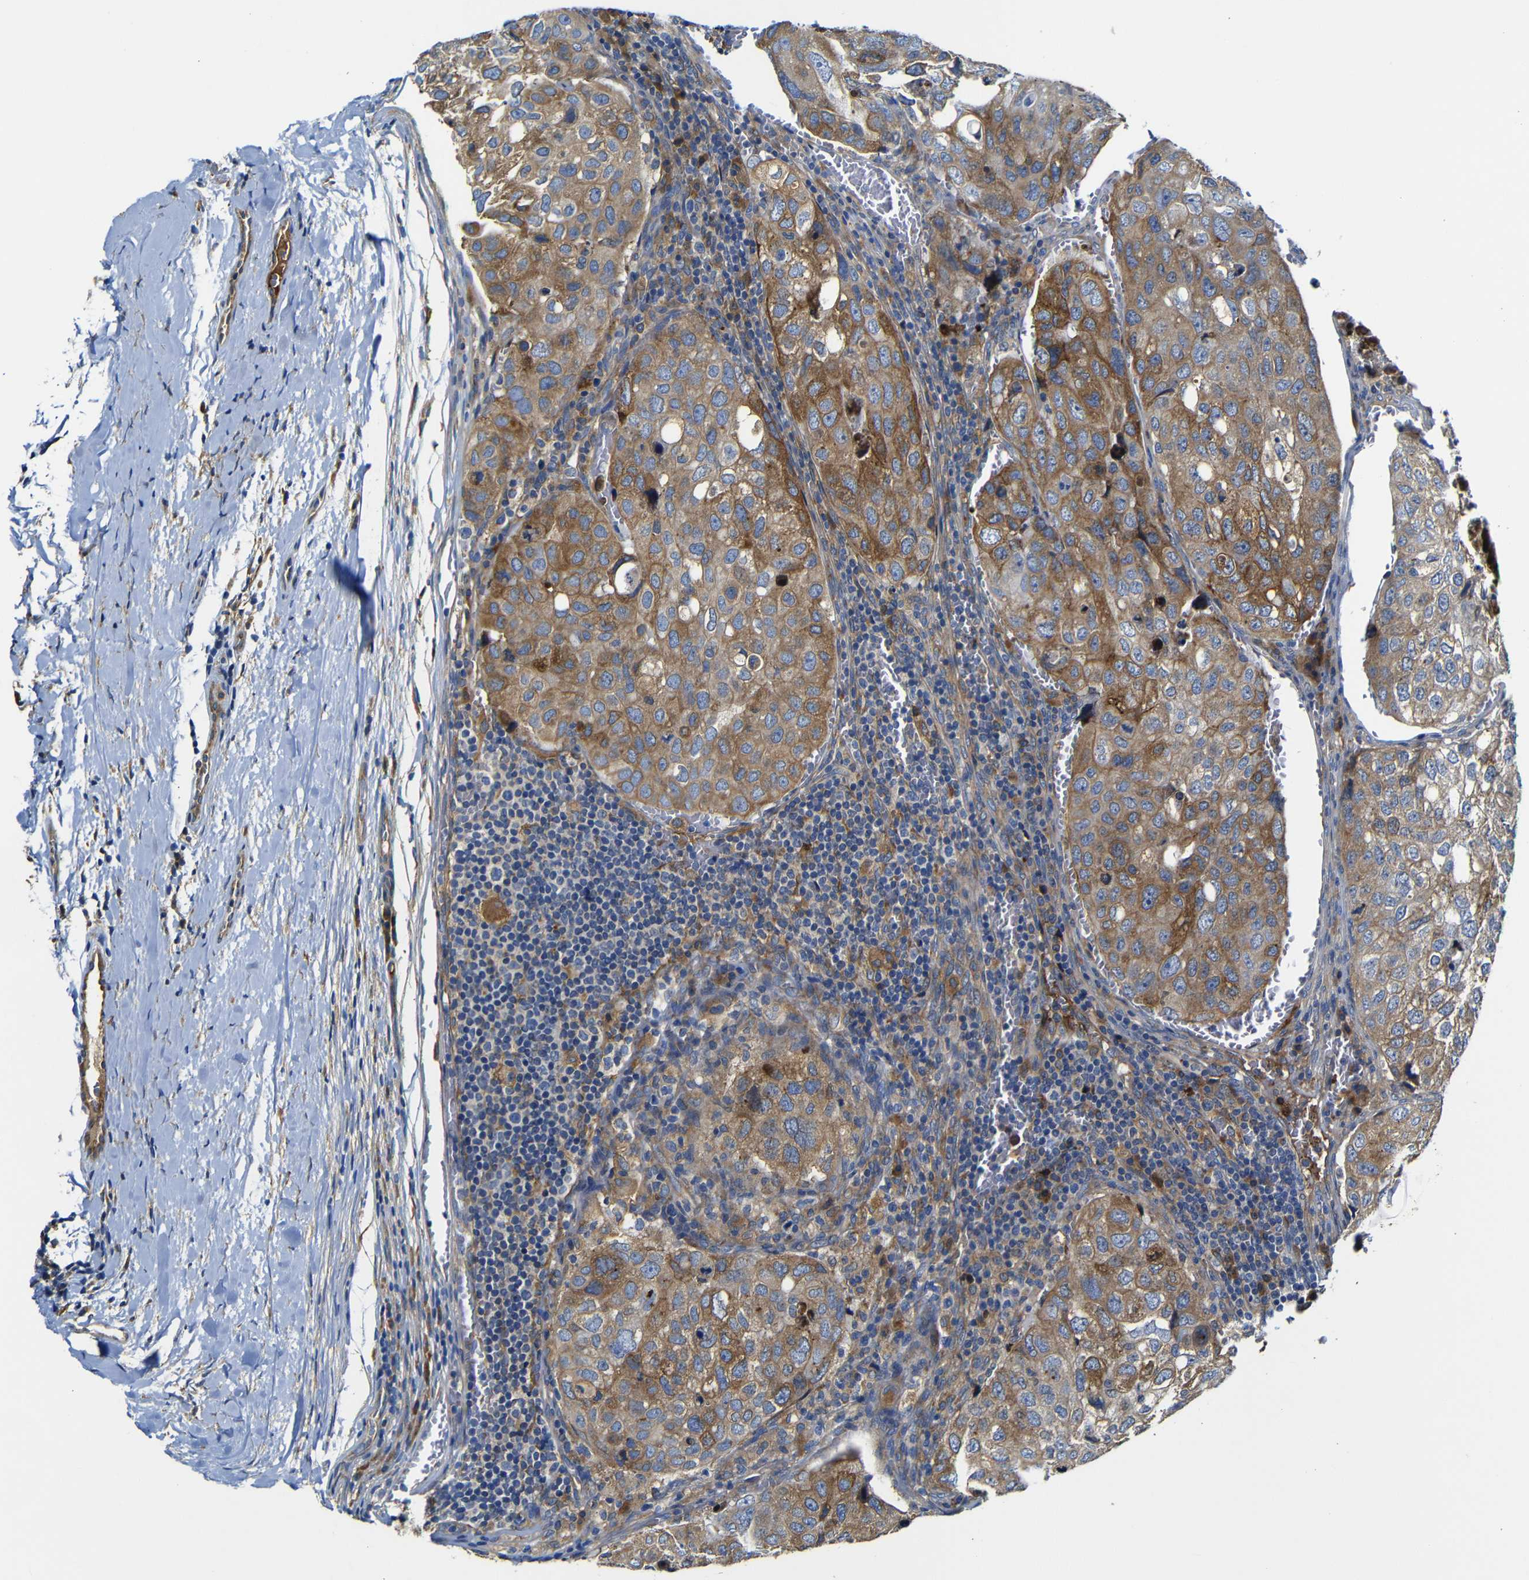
{"staining": {"intensity": "moderate", "quantity": ">75%", "location": "cytoplasmic/membranous"}, "tissue": "urothelial cancer", "cell_type": "Tumor cells", "image_type": "cancer", "snomed": [{"axis": "morphology", "description": "Urothelial carcinoma, High grade"}, {"axis": "topography", "description": "Lymph node"}, {"axis": "topography", "description": "Urinary bladder"}], "caption": "Urothelial cancer tissue demonstrates moderate cytoplasmic/membranous expression in approximately >75% of tumor cells (brown staining indicates protein expression, while blue staining denotes nuclei).", "gene": "CLCC1", "patient": {"sex": "male", "age": 51}}